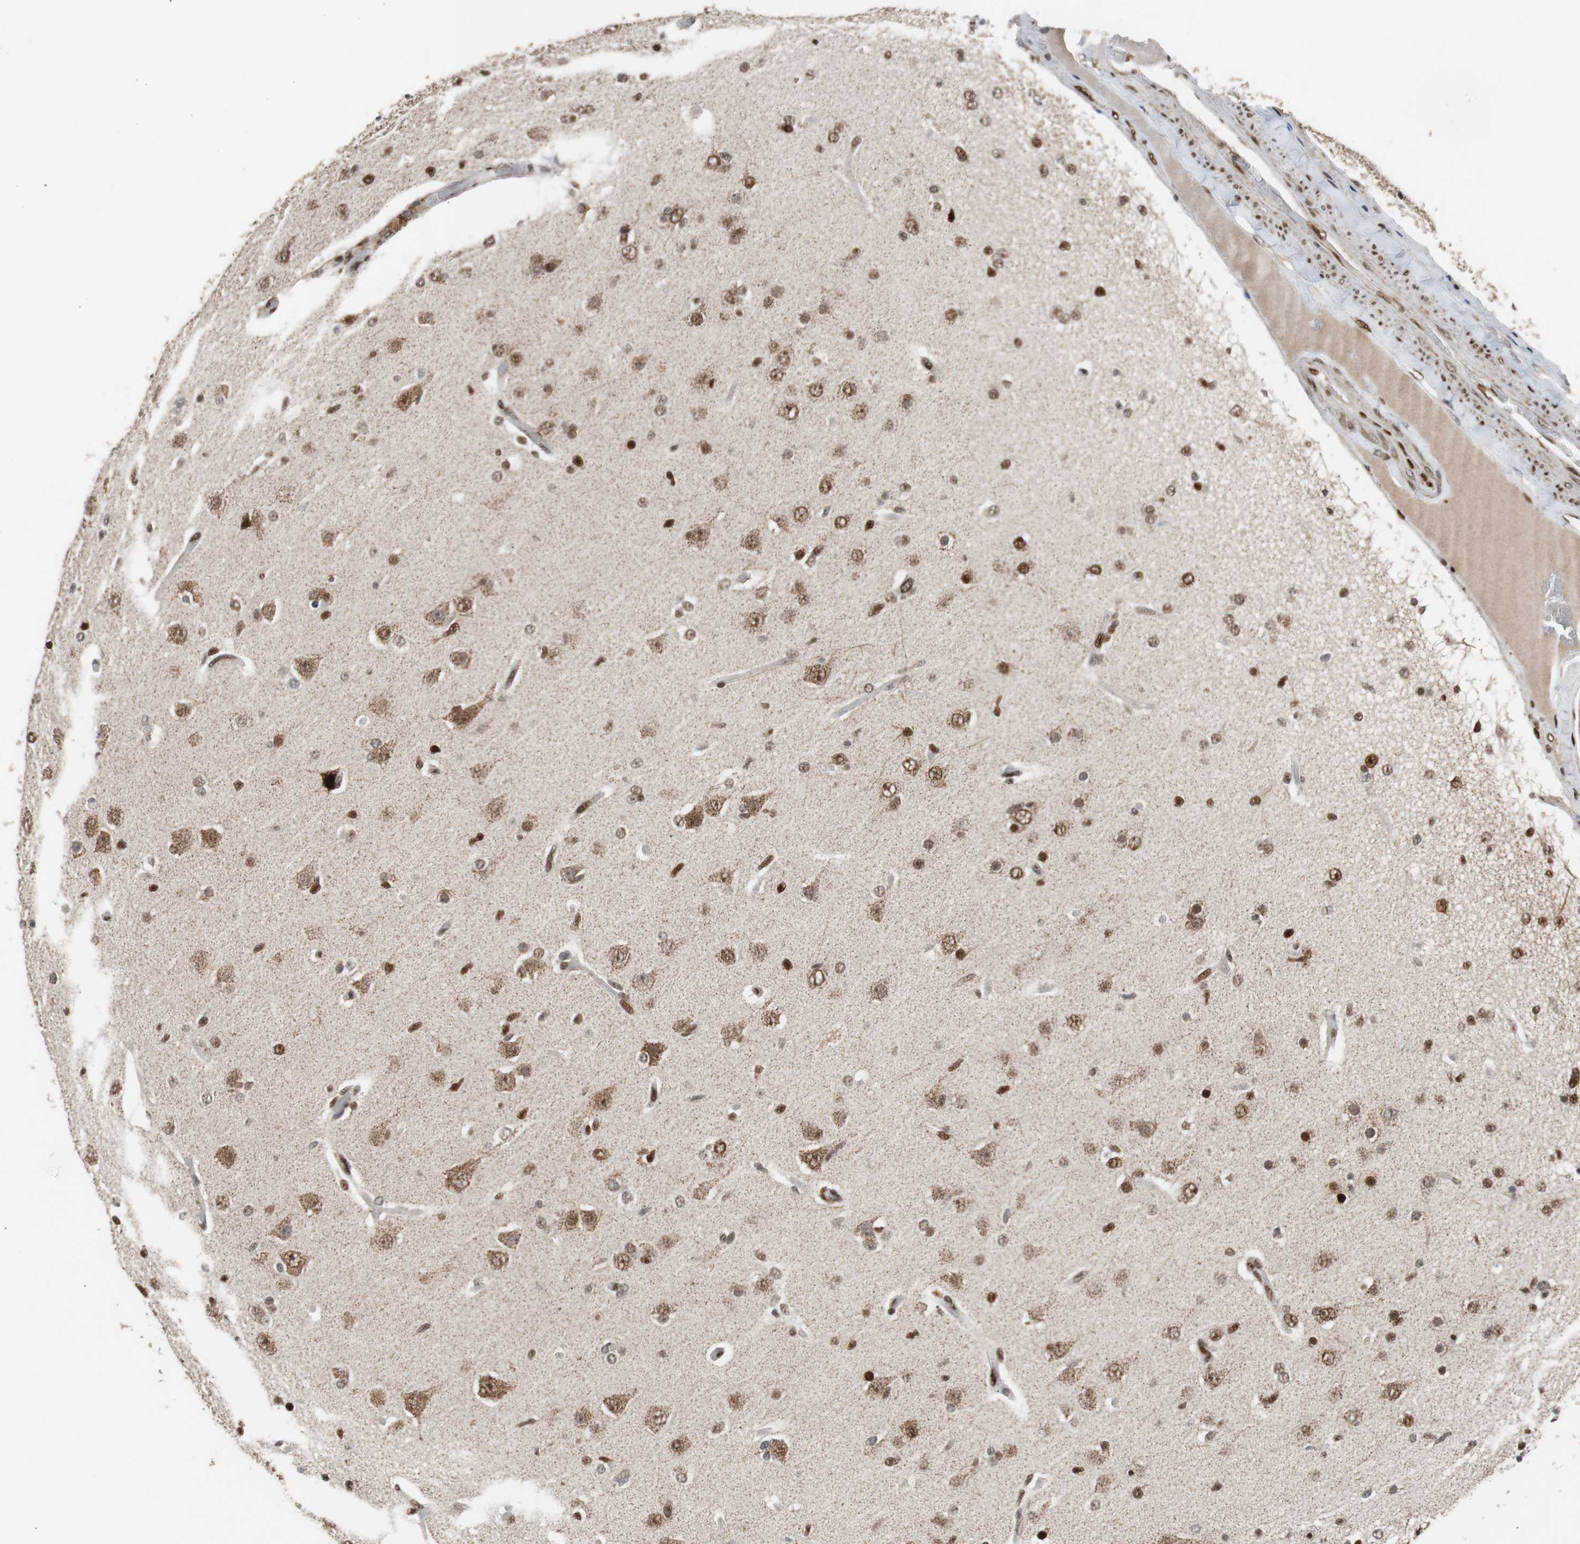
{"staining": {"intensity": "moderate", "quantity": ">75%", "location": "cytoplasmic/membranous,nuclear"}, "tissue": "glioma", "cell_type": "Tumor cells", "image_type": "cancer", "snomed": [{"axis": "morphology", "description": "Glioma, malignant, High grade"}, {"axis": "topography", "description": "Brain"}], "caption": "Protein expression by immunohistochemistry (IHC) shows moderate cytoplasmic/membranous and nuclear positivity in about >75% of tumor cells in malignant glioma (high-grade).", "gene": "NBL1", "patient": {"sex": "male", "age": 33}}